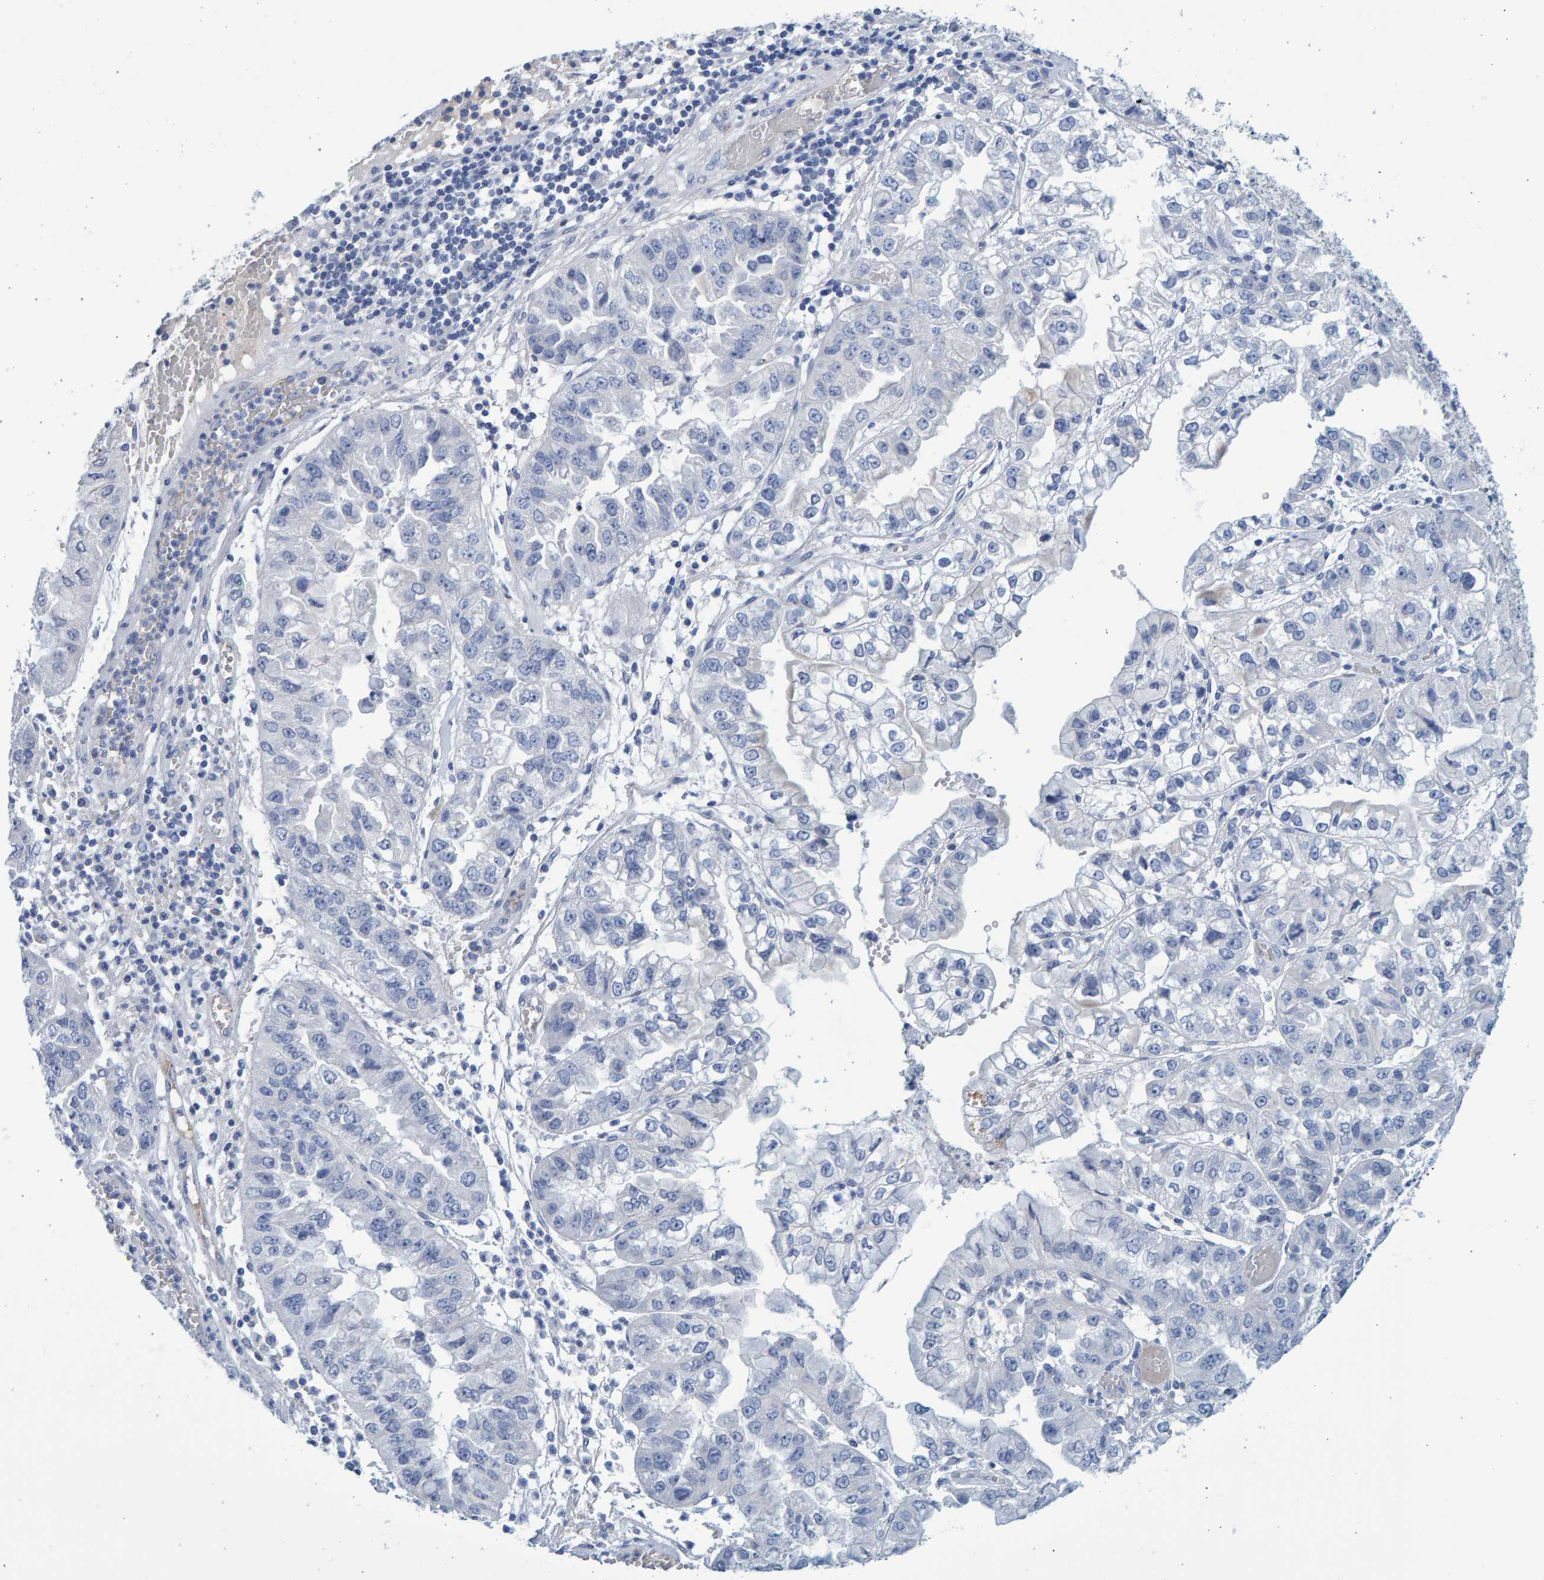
{"staining": {"intensity": "negative", "quantity": "none", "location": "none"}, "tissue": "liver cancer", "cell_type": "Tumor cells", "image_type": "cancer", "snomed": [{"axis": "morphology", "description": "Cholangiocarcinoma"}, {"axis": "topography", "description": "Liver"}], "caption": "Liver cholangiocarcinoma was stained to show a protein in brown. There is no significant positivity in tumor cells. Brightfield microscopy of immunohistochemistry (IHC) stained with DAB (3,3'-diaminobenzidine) (brown) and hematoxylin (blue), captured at high magnification.", "gene": "SLC34A3", "patient": {"sex": "female", "age": 79}}